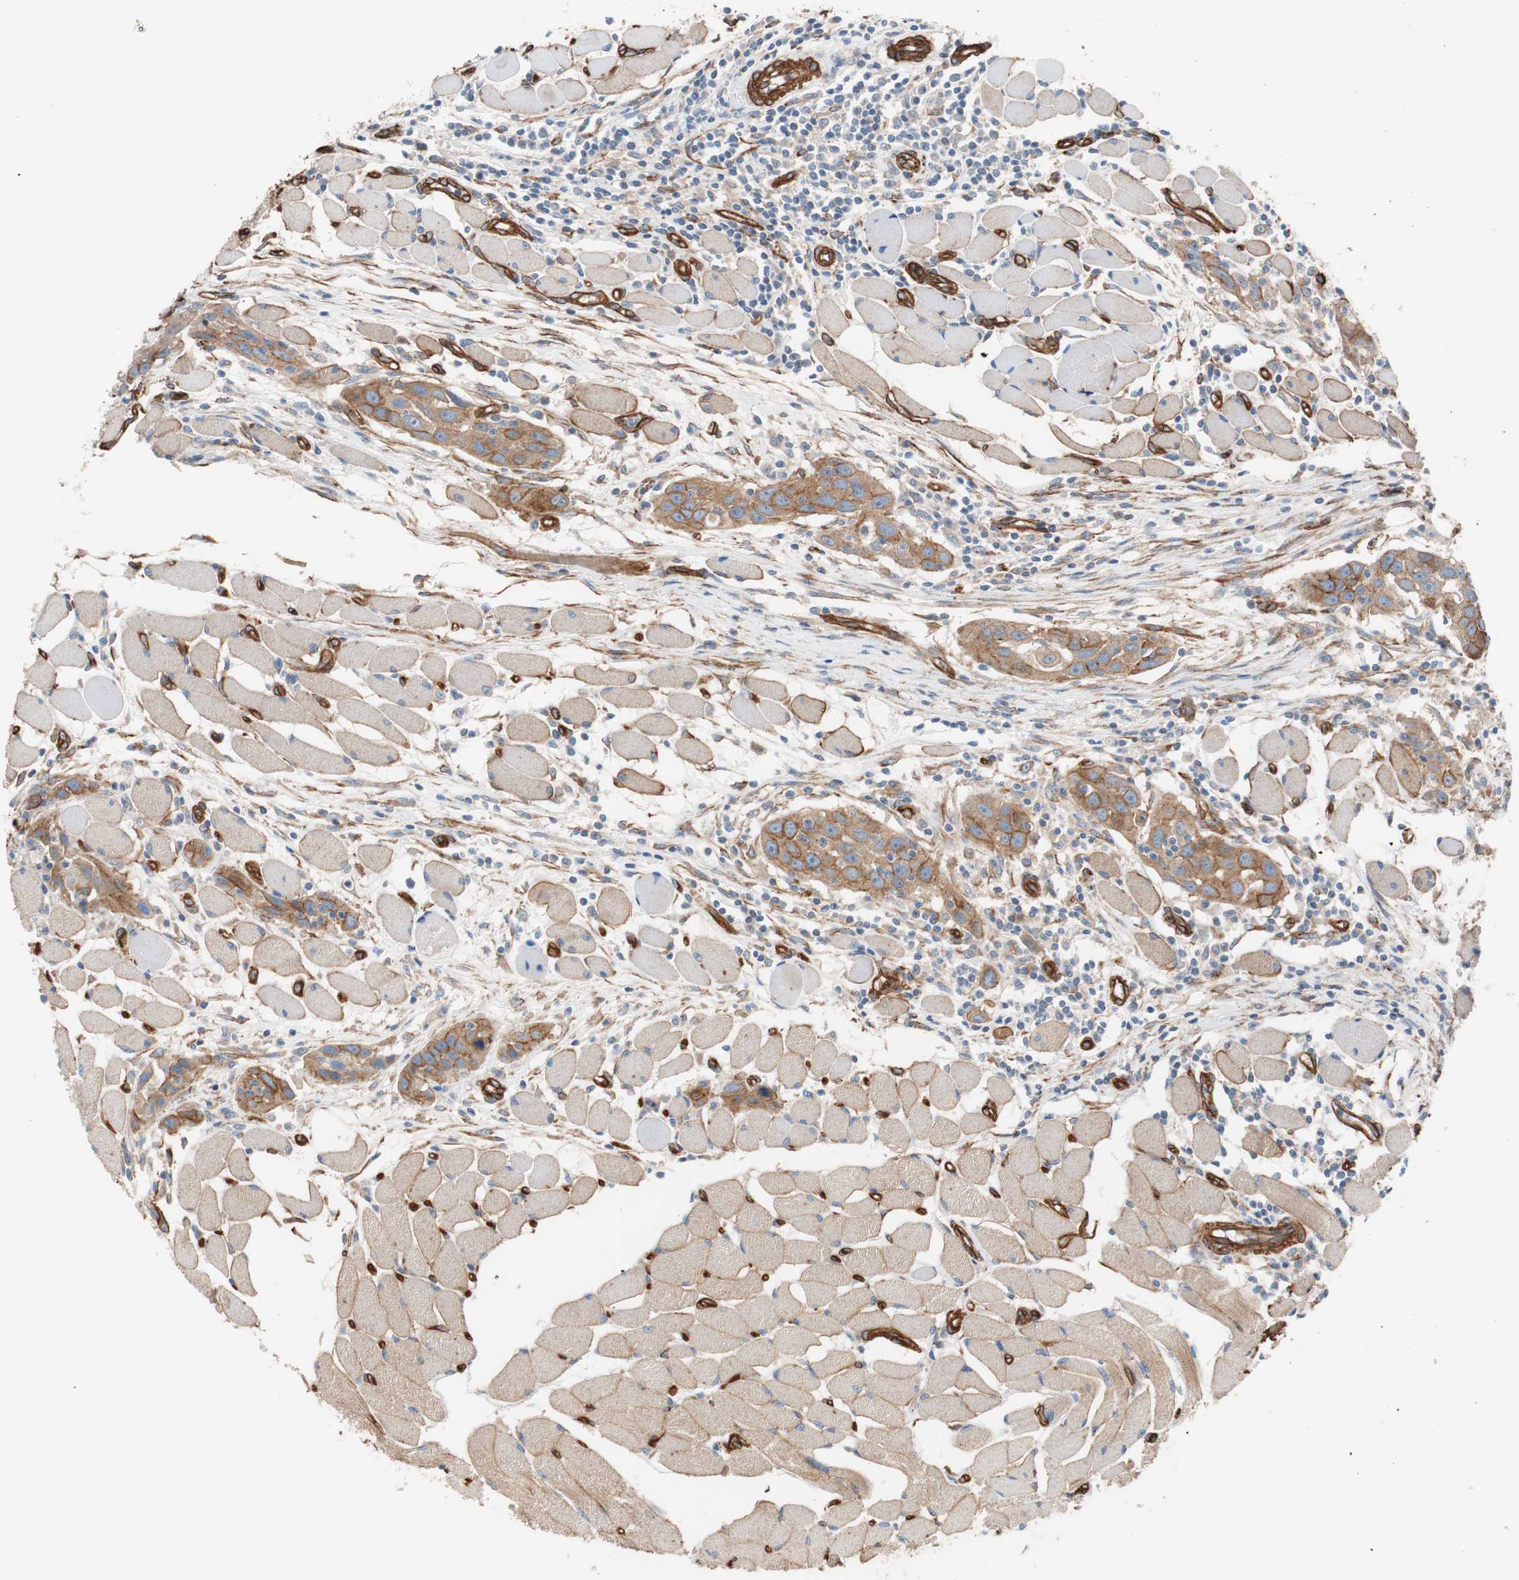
{"staining": {"intensity": "strong", "quantity": ">75%", "location": "cytoplasmic/membranous"}, "tissue": "head and neck cancer", "cell_type": "Tumor cells", "image_type": "cancer", "snomed": [{"axis": "morphology", "description": "Squamous cell carcinoma, NOS"}, {"axis": "topography", "description": "Oral tissue"}, {"axis": "topography", "description": "Head-Neck"}], "caption": "Protein analysis of squamous cell carcinoma (head and neck) tissue reveals strong cytoplasmic/membranous staining in about >75% of tumor cells.", "gene": "SPINT1", "patient": {"sex": "female", "age": 50}}